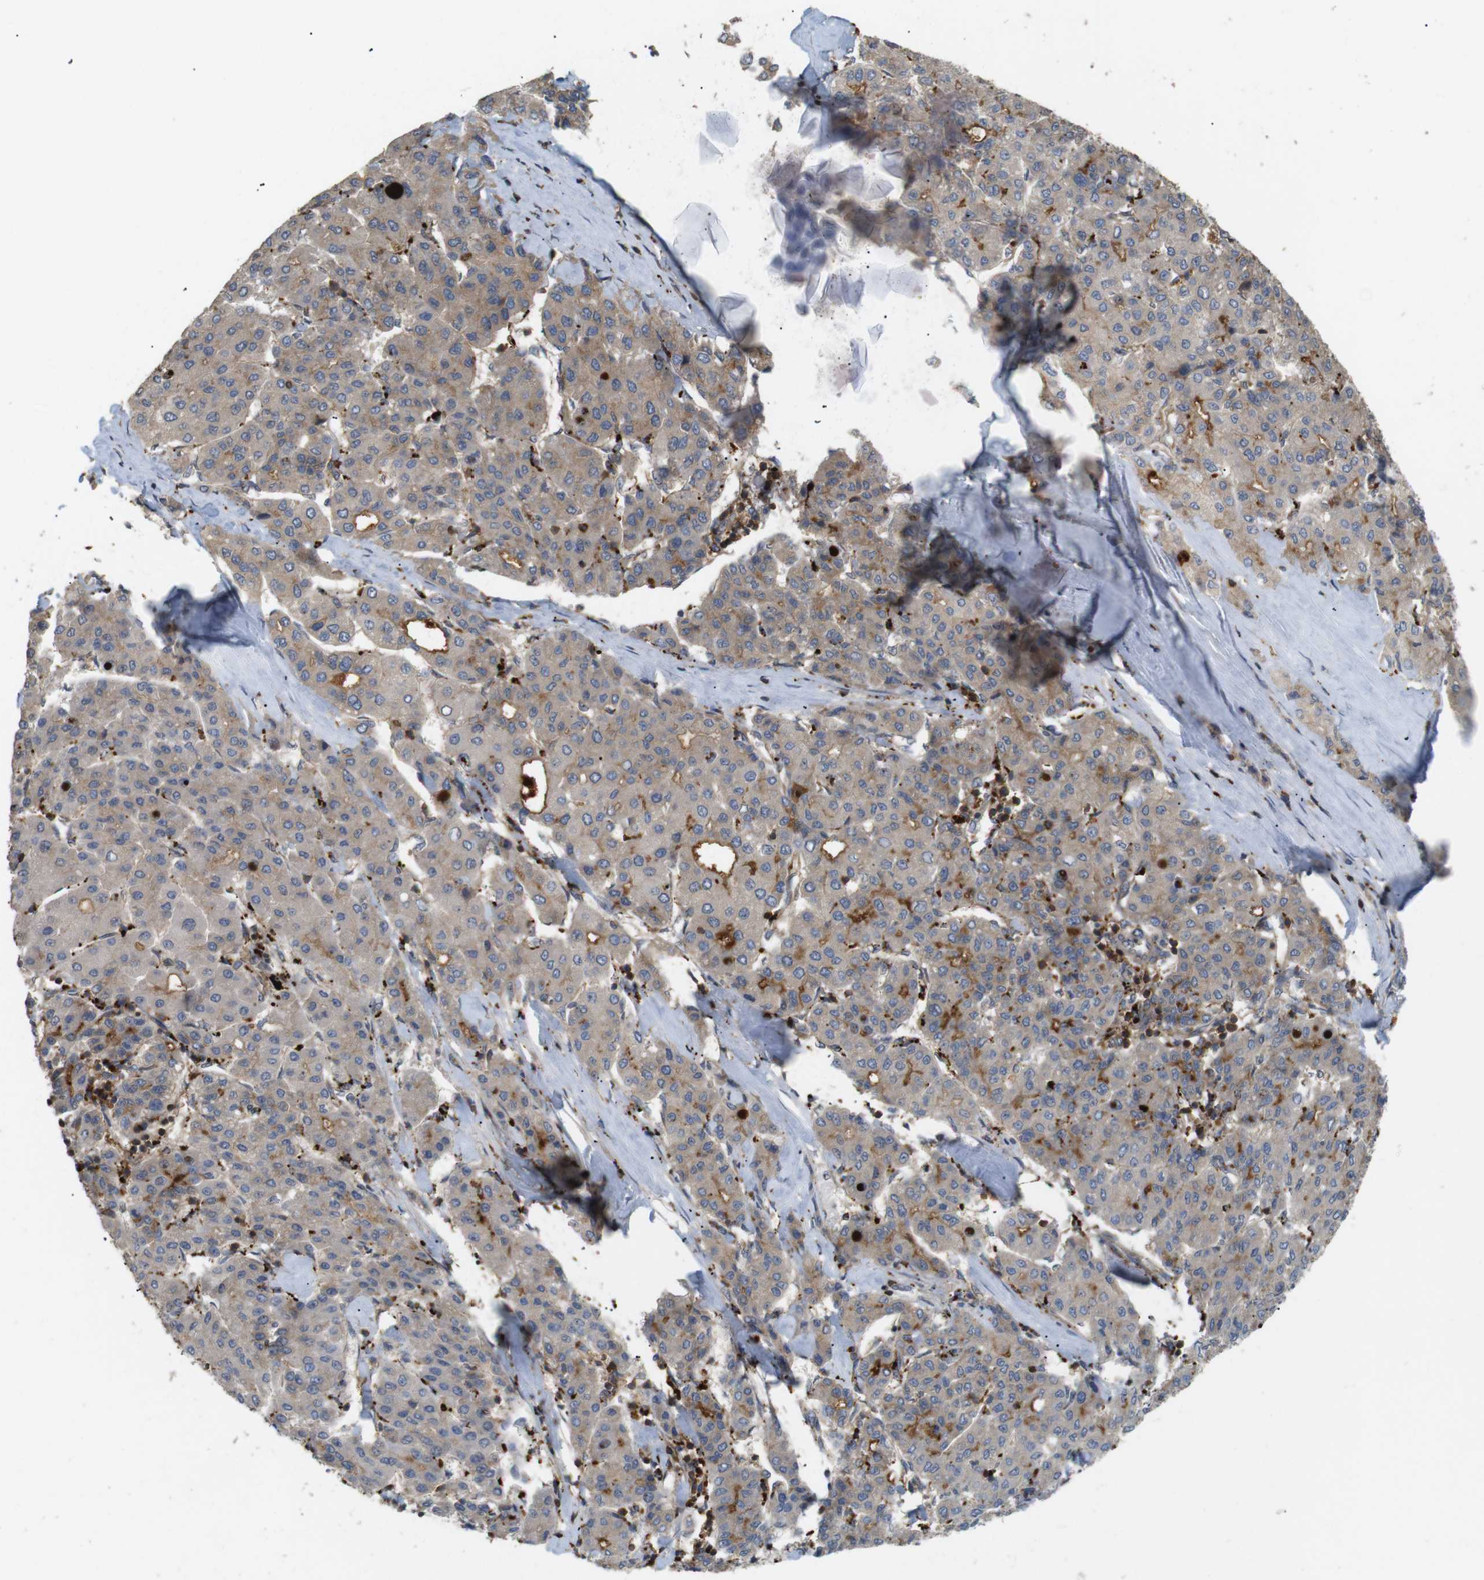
{"staining": {"intensity": "moderate", "quantity": "25%-75%", "location": "cytoplasmic/membranous"}, "tissue": "liver cancer", "cell_type": "Tumor cells", "image_type": "cancer", "snomed": [{"axis": "morphology", "description": "Carcinoma, Hepatocellular, NOS"}, {"axis": "topography", "description": "Liver"}], "caption": "Human hepatocellular carcinoma (liver) stained with a brown dye demonstrates moderate cytoplasmic/membranous positive staining in approximately 25%-75% of tumor cells.", "gene": "KSR1", "patient": {"sex": "male", "age": 65}}